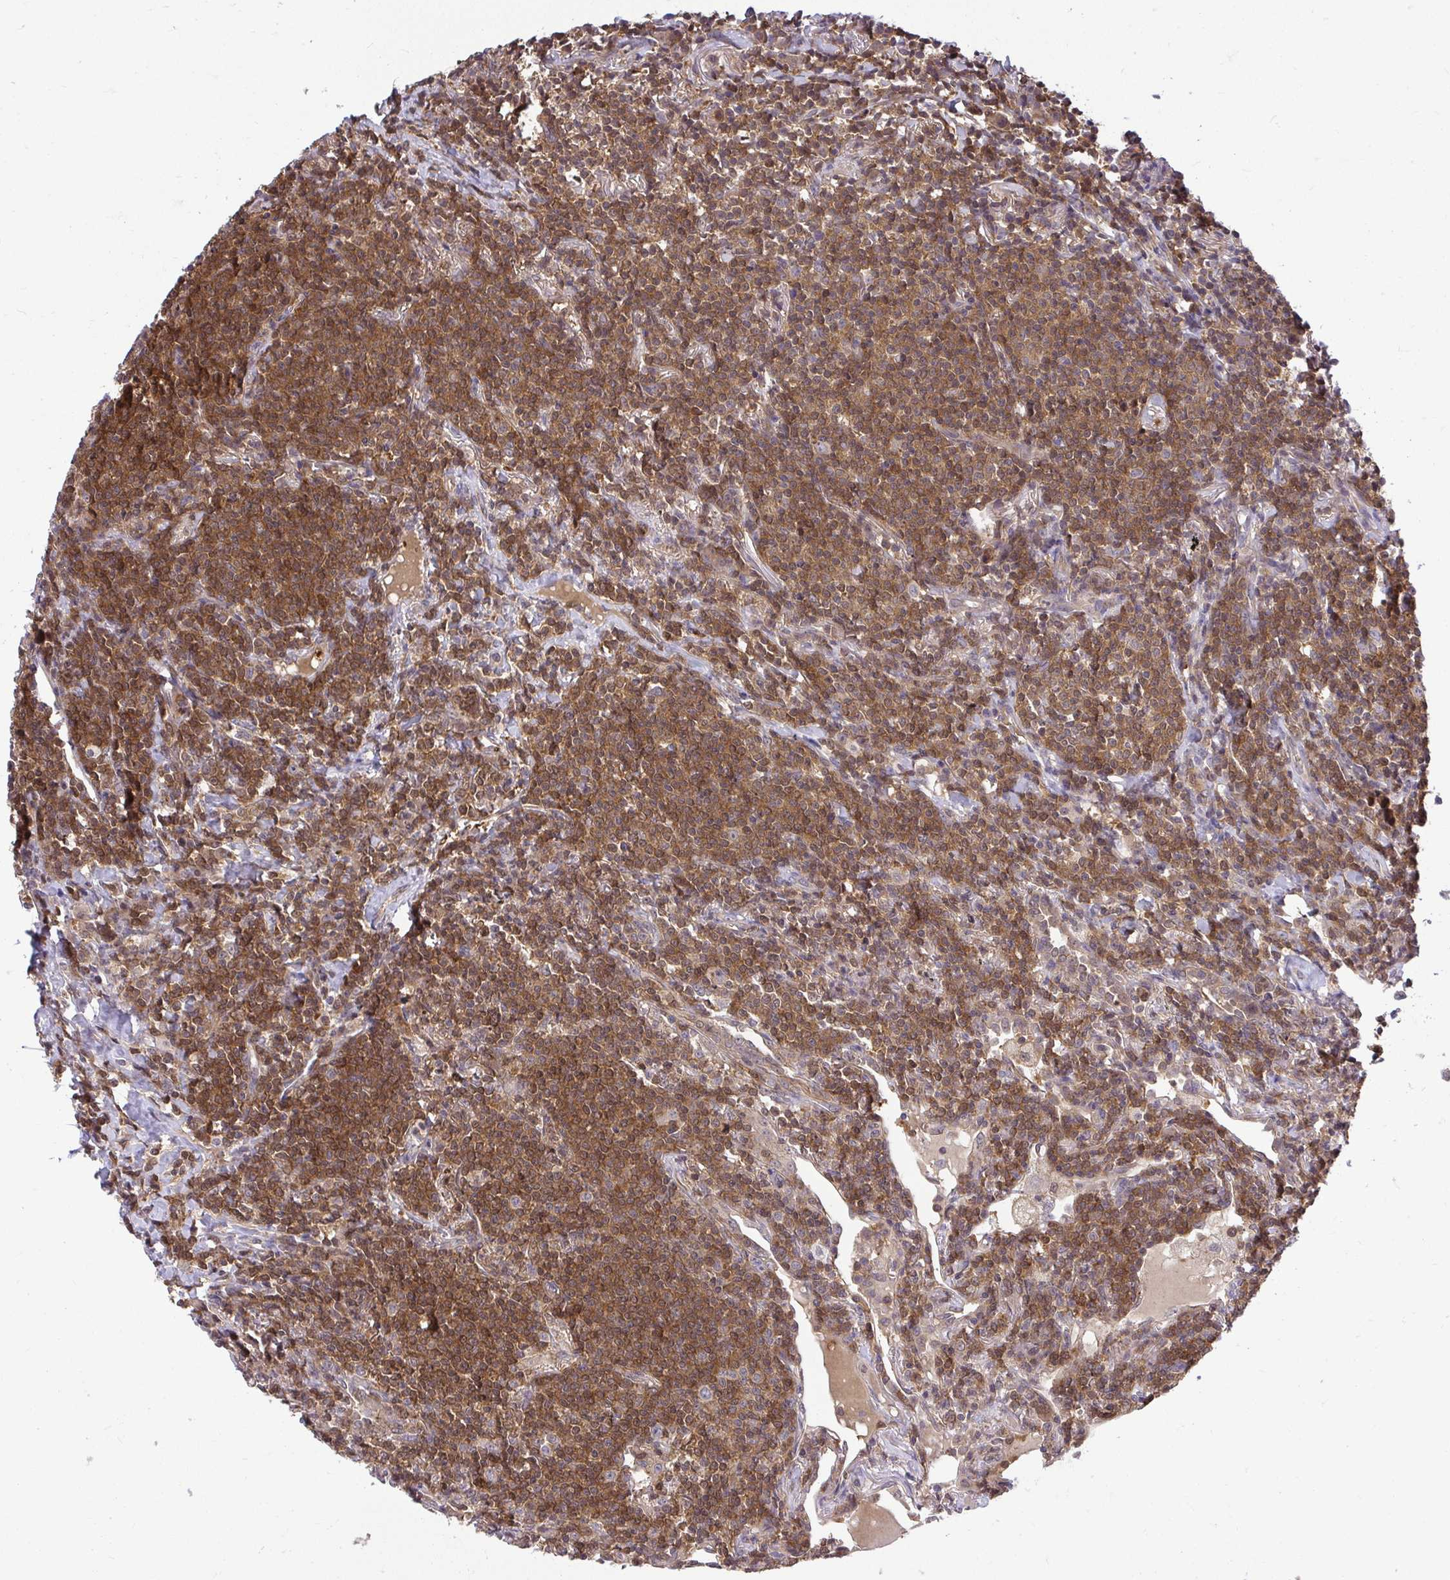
{"staining": {"intensity": "moderate", "quantity": ">75%", "location": "cytoplasmic/membranous"}, "tissue": "lymphoma", "cell_type": "Tumor cells", "image_type": "cancer", "snomed": [{"axis": "morphology", "description": "Malignant lymphoma, non-Hodgkin's type, Low grade"}, {"axis": "topography", "description": "Lung"}], "caption": "High-magnification brightfield microscopy of low-grade malignant lymphoma, non-Hodgkin's type stained with DAB (3,3'-diaminobenzidine) (brown) and counterstained with hematoxylin (blue). tumor cells exhibit moderate cytoplasmic/membranous positivity is seen in about>75% of cells.", "gene": "HDHD2", "patient": {"sex": "female", "age": 71}}